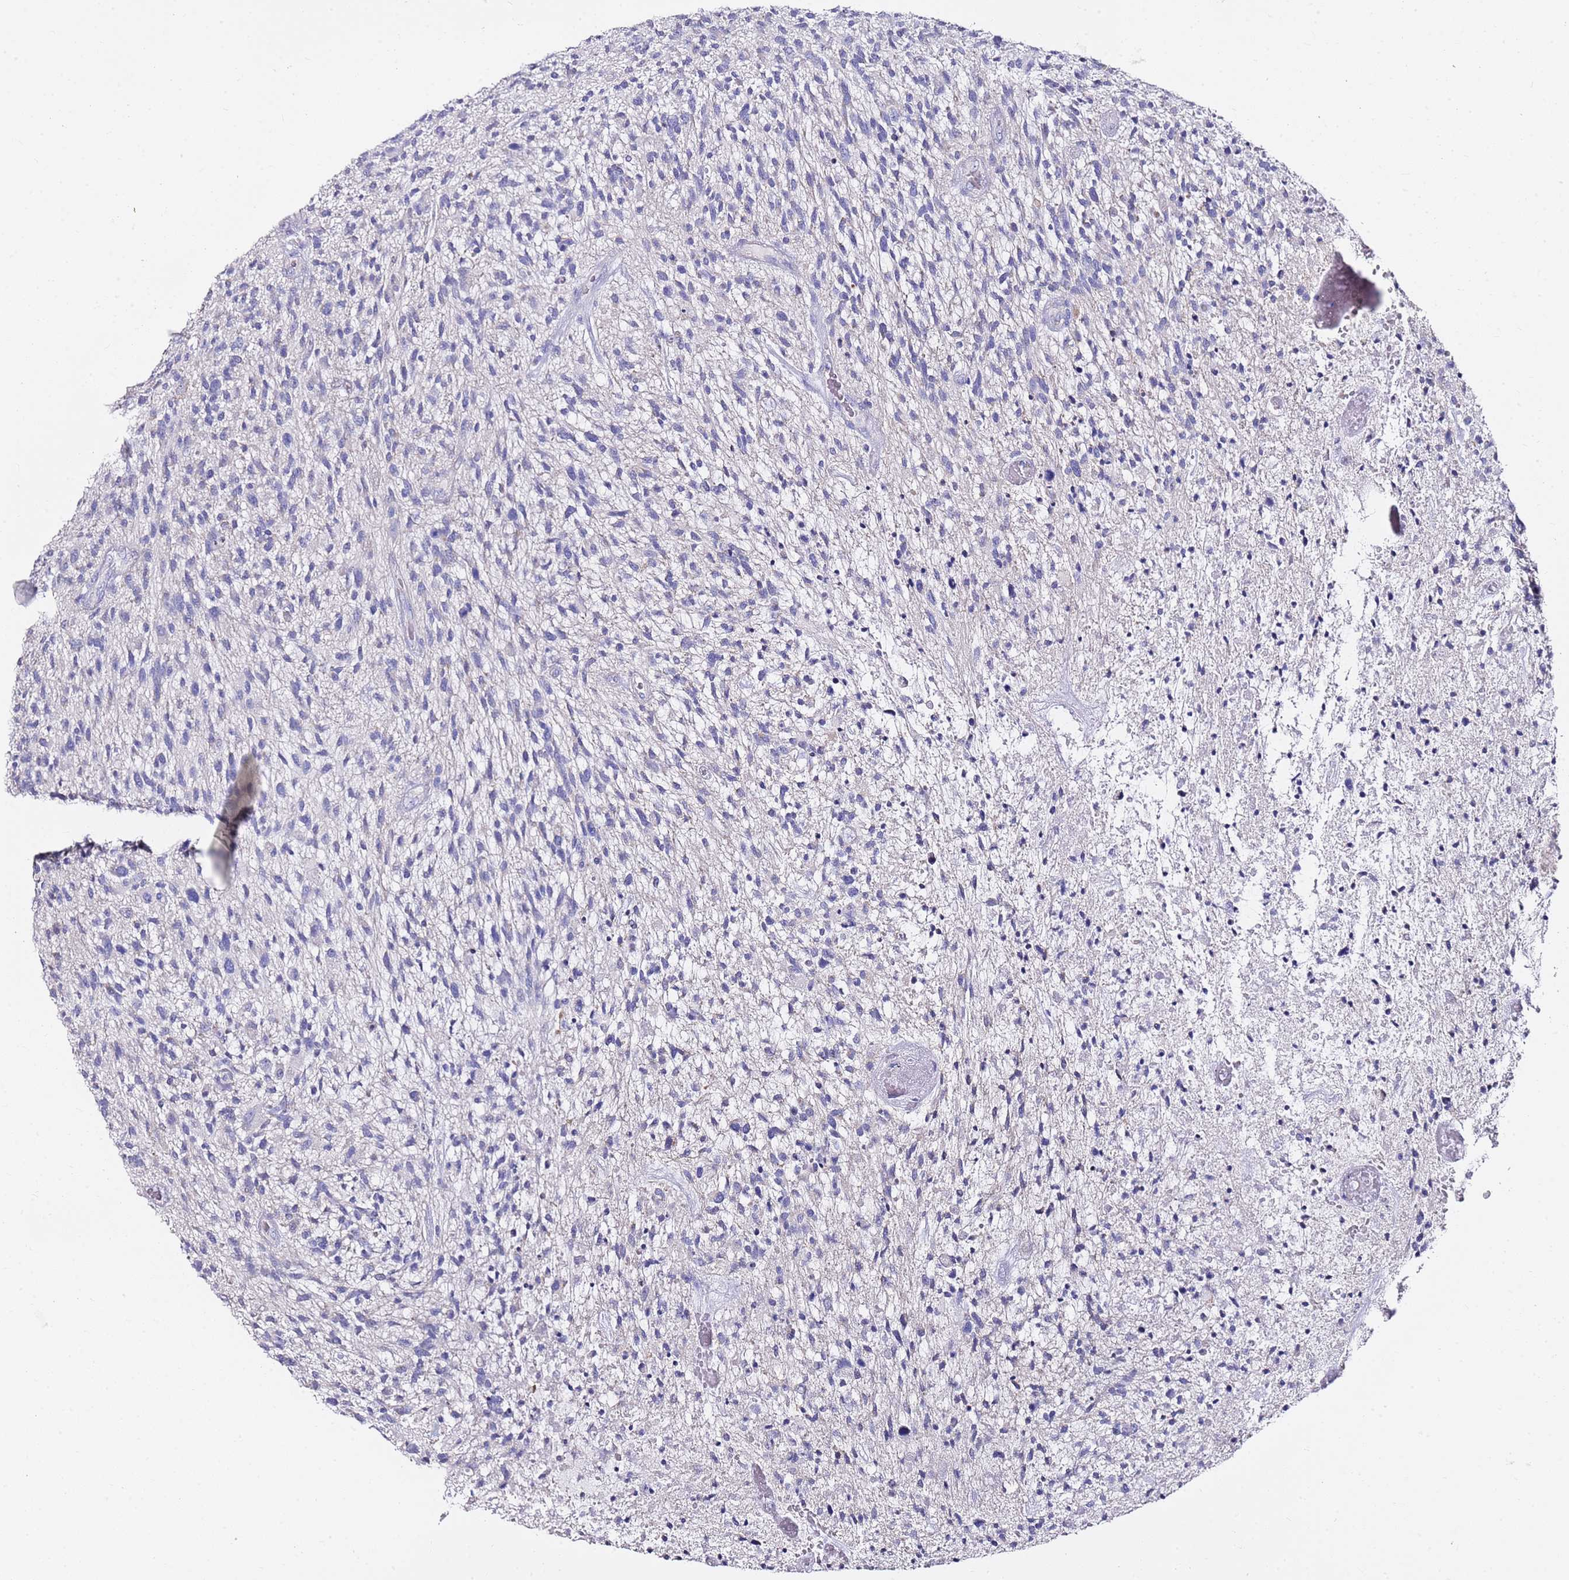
{"staining": {"intensity": "negative", "quantity": "none", "location": "none"}, "tissue": "glioma", "cell_type": "Tumor cells", "image_type": "cancer", "snomed": [{"axis": "morphology", "description": "Glioma, malignant, High grade"}, {"axis": "topography", "description": "Brain"}], "caption": "Tumor cells are negative for protein expression in human high-grade glioma (malignant). (Stains: DAB (3,3'-diaminobenzidine) IHC with hematoxylin counter stain, Microscopy: brightfield microscopy at high magnification).", "gene": "MYBPC3", "patient": {"sex": "male", "age": 47}}